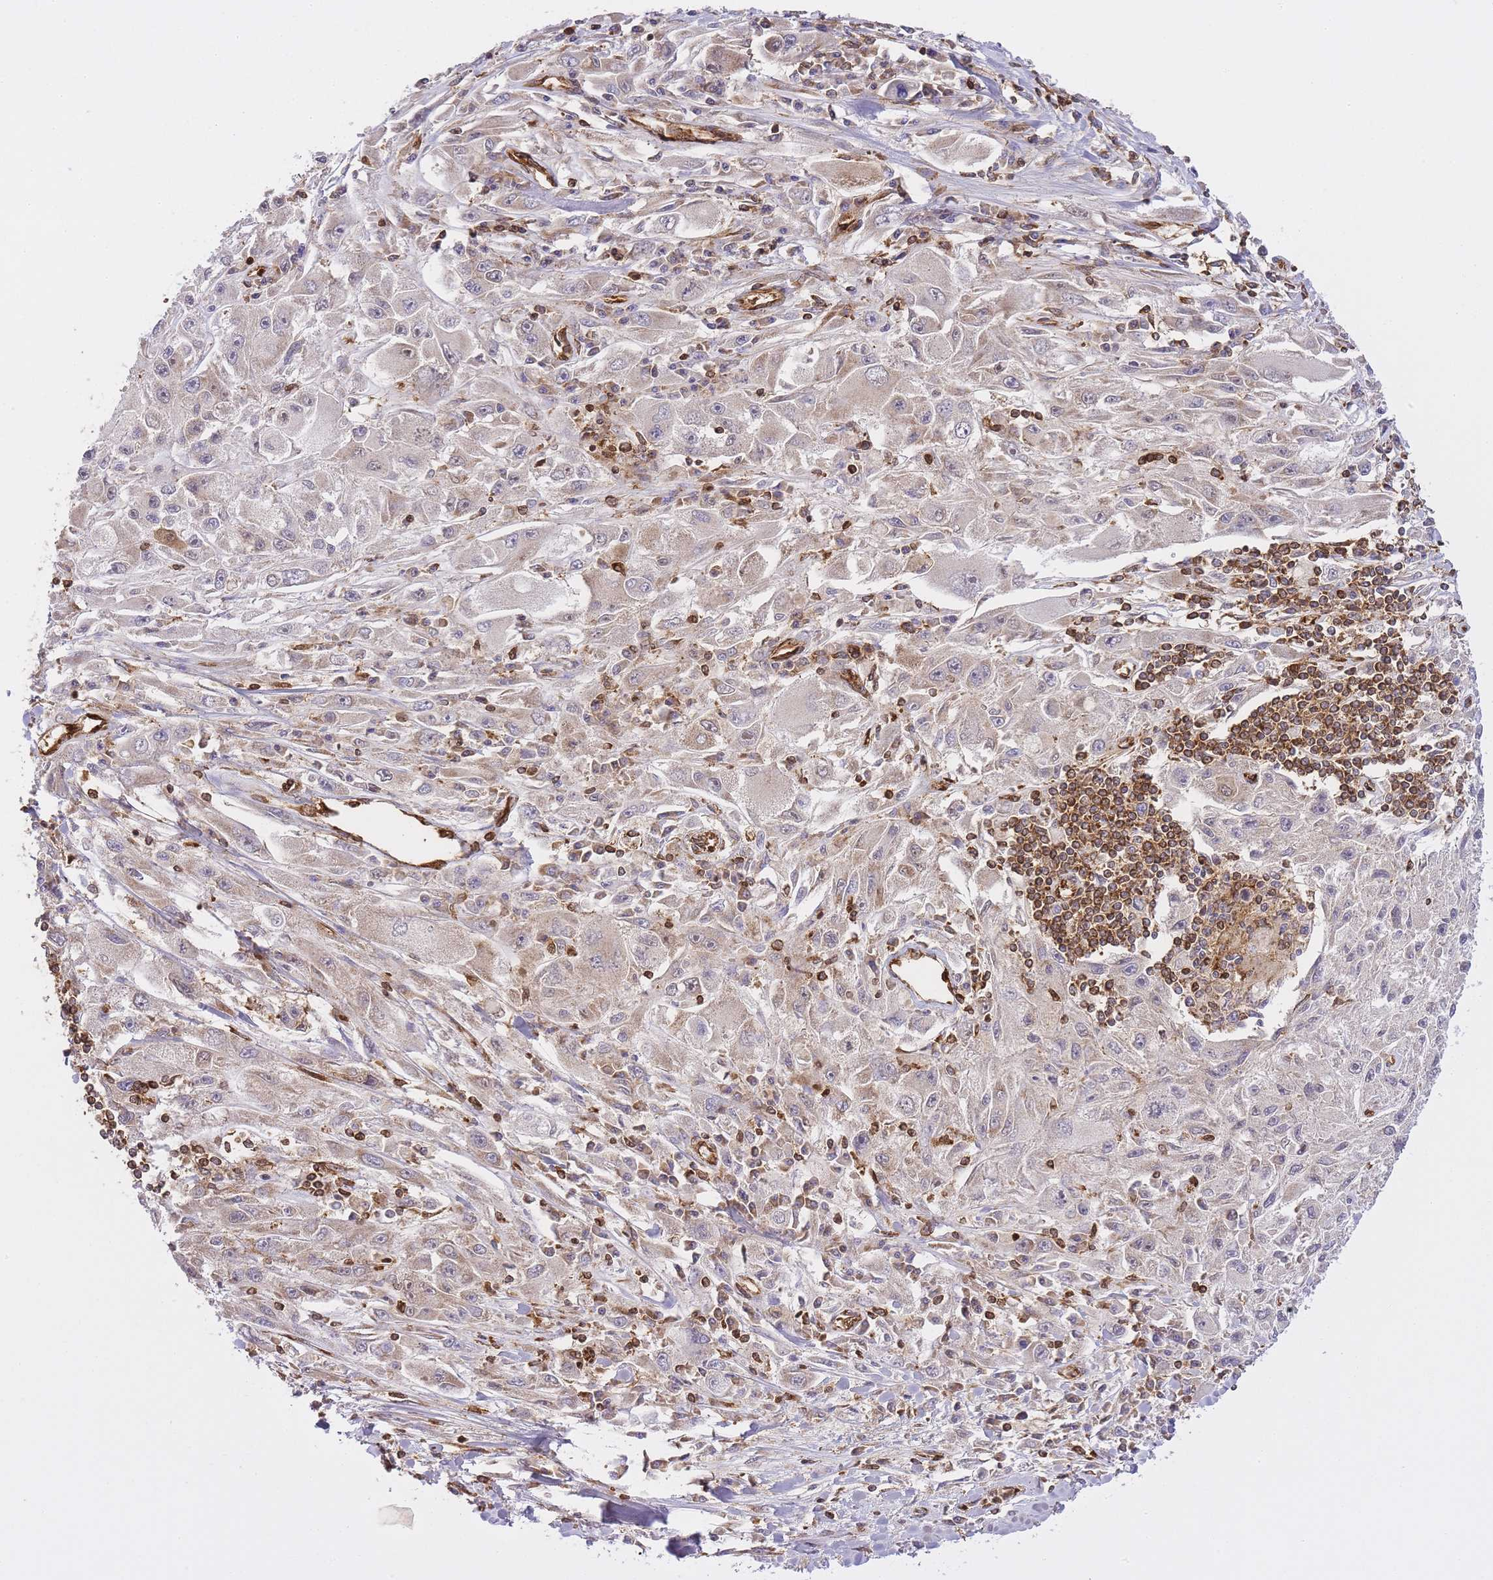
{"staining": {"intensity": "weak", "quantity": "25%-75%", "location": "cytoplasmic/membranous"}, "tissue": "melanoma", "cell_type": "Tumor cells", "image_type": "cancer", "snomed": [{"axis": "morphology", "description": "Malignant melanoma, Metastatic site"}, {"axis": "topography", "description": "Skin"}], "caption": "Melanoma stained with a brown dye demonstrates weak cytoplasmic/membranous positive staining in approximately 25%-75% of tumor cells.", "gene": "MSN", "patient": {"sex": "male", "age": 53}}